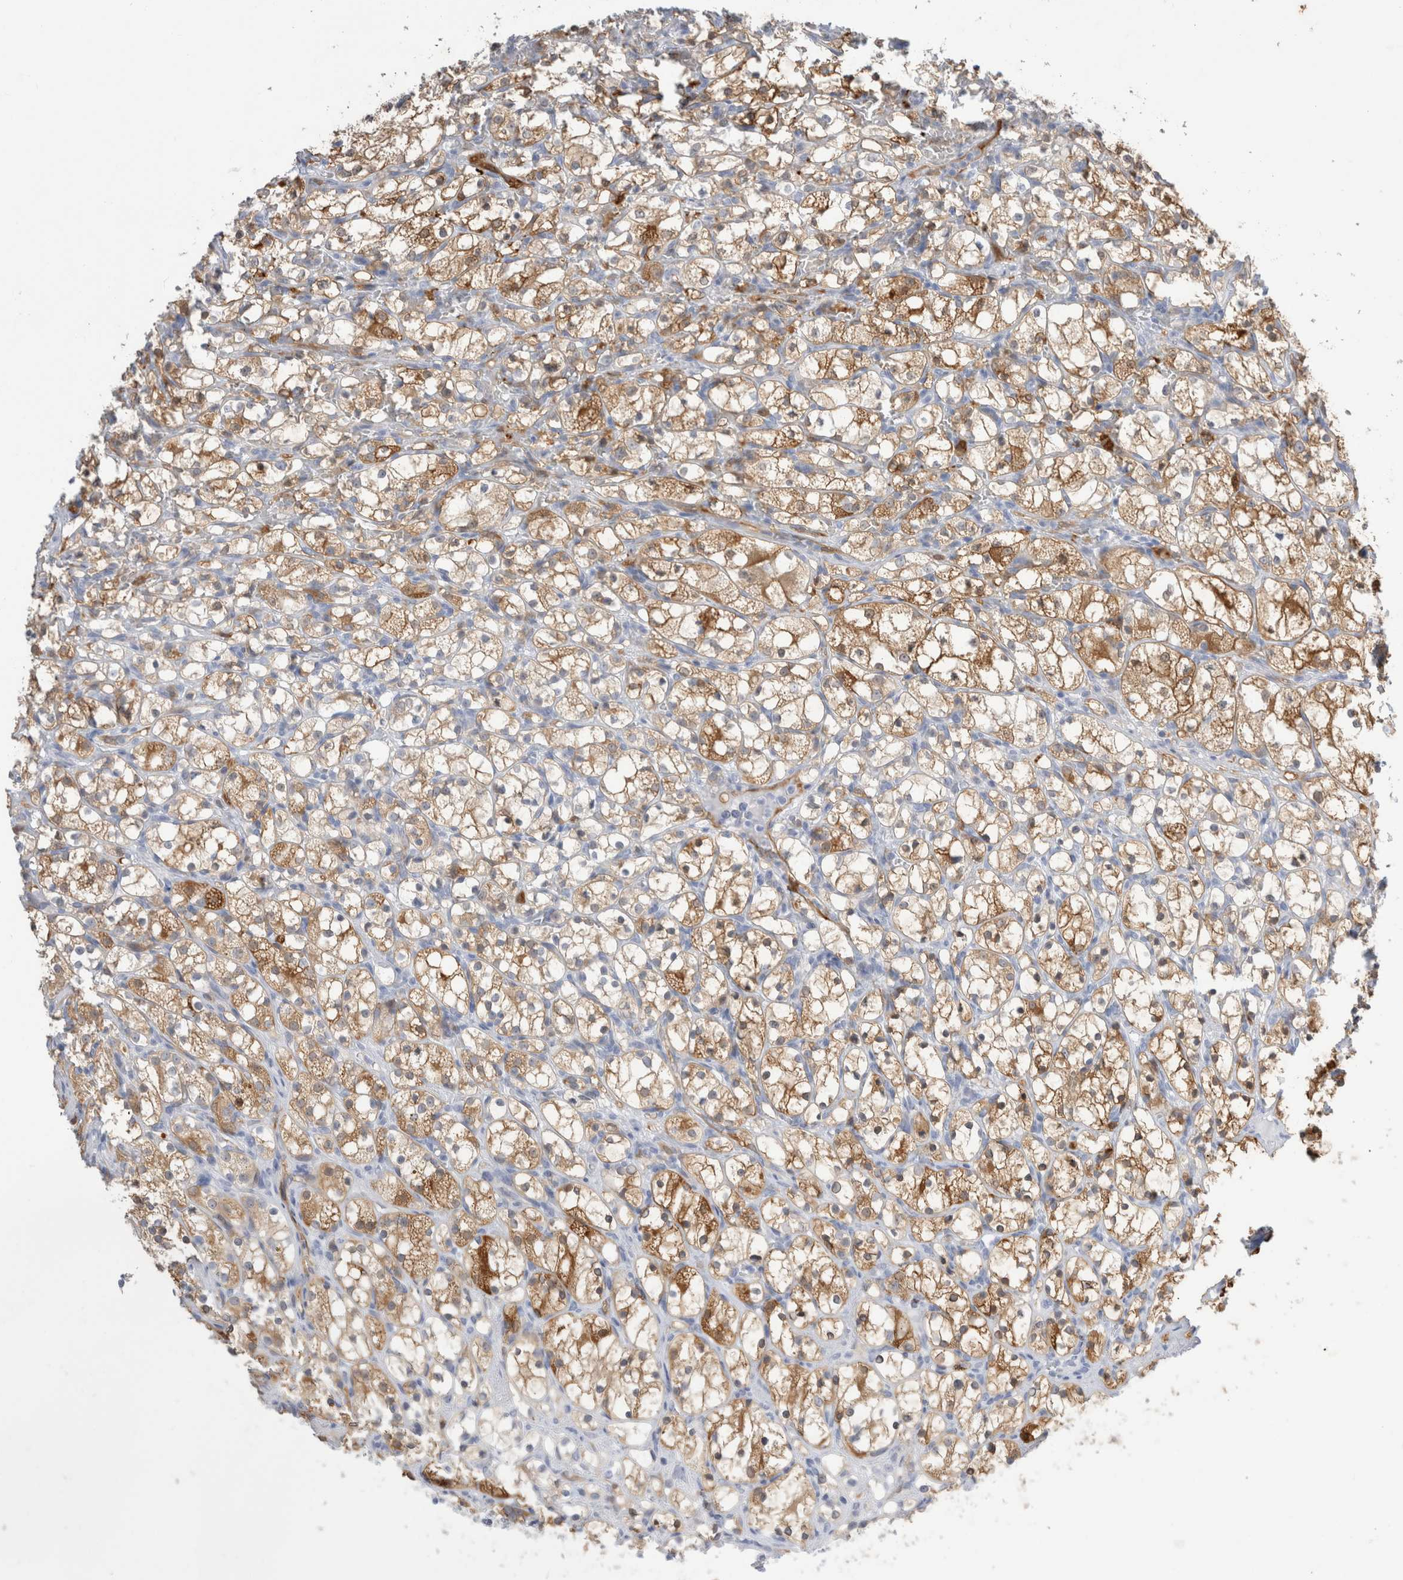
{"staining": {"intensity": "moderate", "quantity": ">75%", "location": "cytoplasmic/membranous"}, "tissue": "renal cancer", "cell_type": "Tumor cells", "image_type": "cancer", "snomed": [{"axis": "morphology", "description": "Adenocarcinoma, NOS"}, {"axis": "topography", "description": "Kidney"}], "caption": "Moderate cytoplasmic/membranous expression for a protein is present in approximately >75% of tumor cells of renal cancer (adenocarcinoma) using immunohistochemistry (IHC).", "gene": "NAPEPLD", "patient": {"sex": "female", "age": 69}}